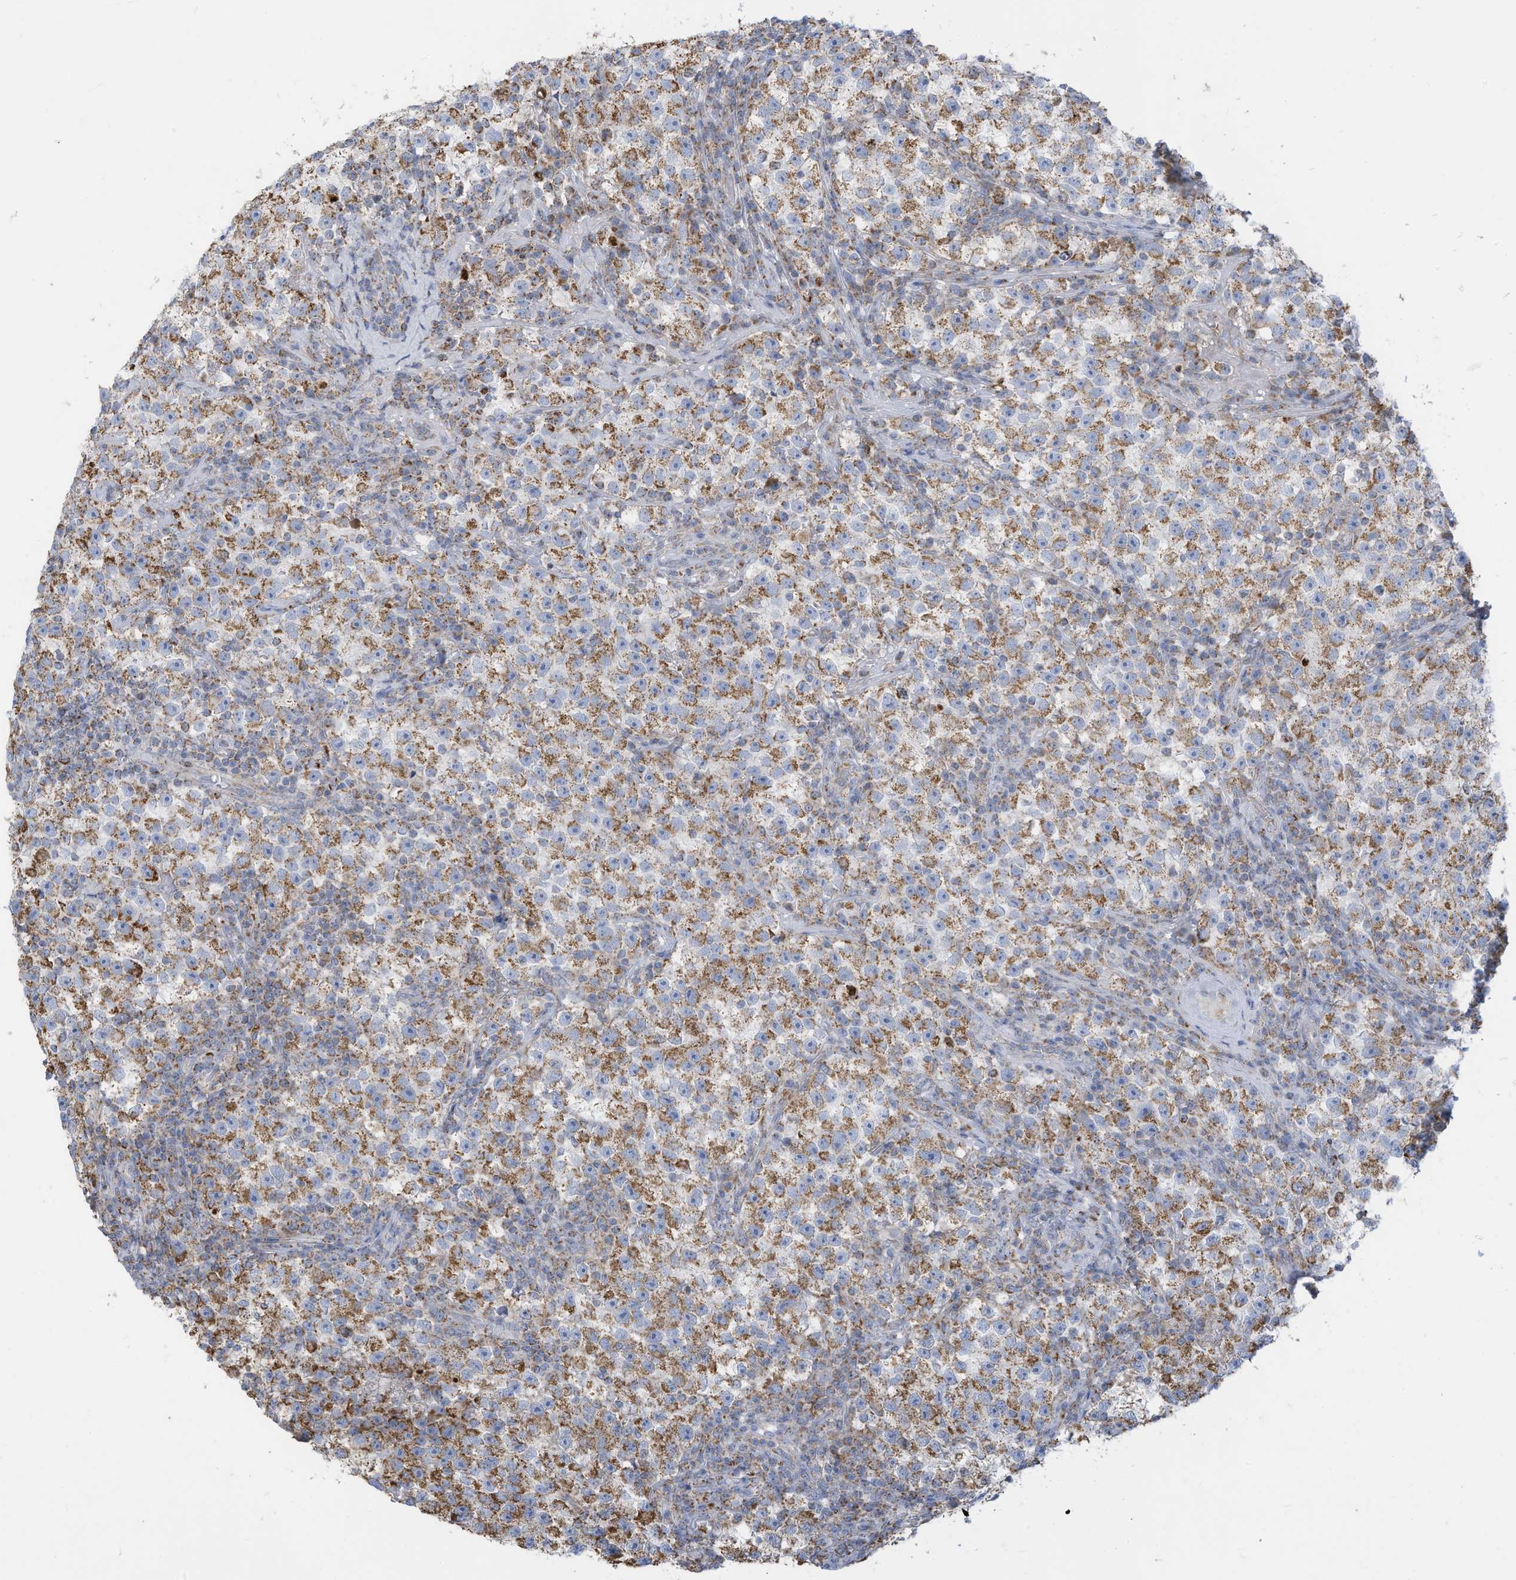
{"staining": {"intensity": "moderate", "quantity": "25%-75%", "location": "cytoplasmic/membranous"}, "tissue": "testis cancer", "cell_type": "Tumor cells", "image_type": "cancer", "snomed": [{"axis": "morphology", "description": "Seminoma, NOS"}, {"axis": "topography", "description": "Testis"}], "caption": "Immunohistochemical staining of testis seminoma displays medium levels of moderate cytoplasmic/membranous protein expression in approximately 25%-75% of tumor cells. Using DAB (brown) and hematoxylin (blue) stains, captured at high magnification using brightfield microscopy.", "gene": "NLN", "patient": {"sex": "male", "age": 22}}